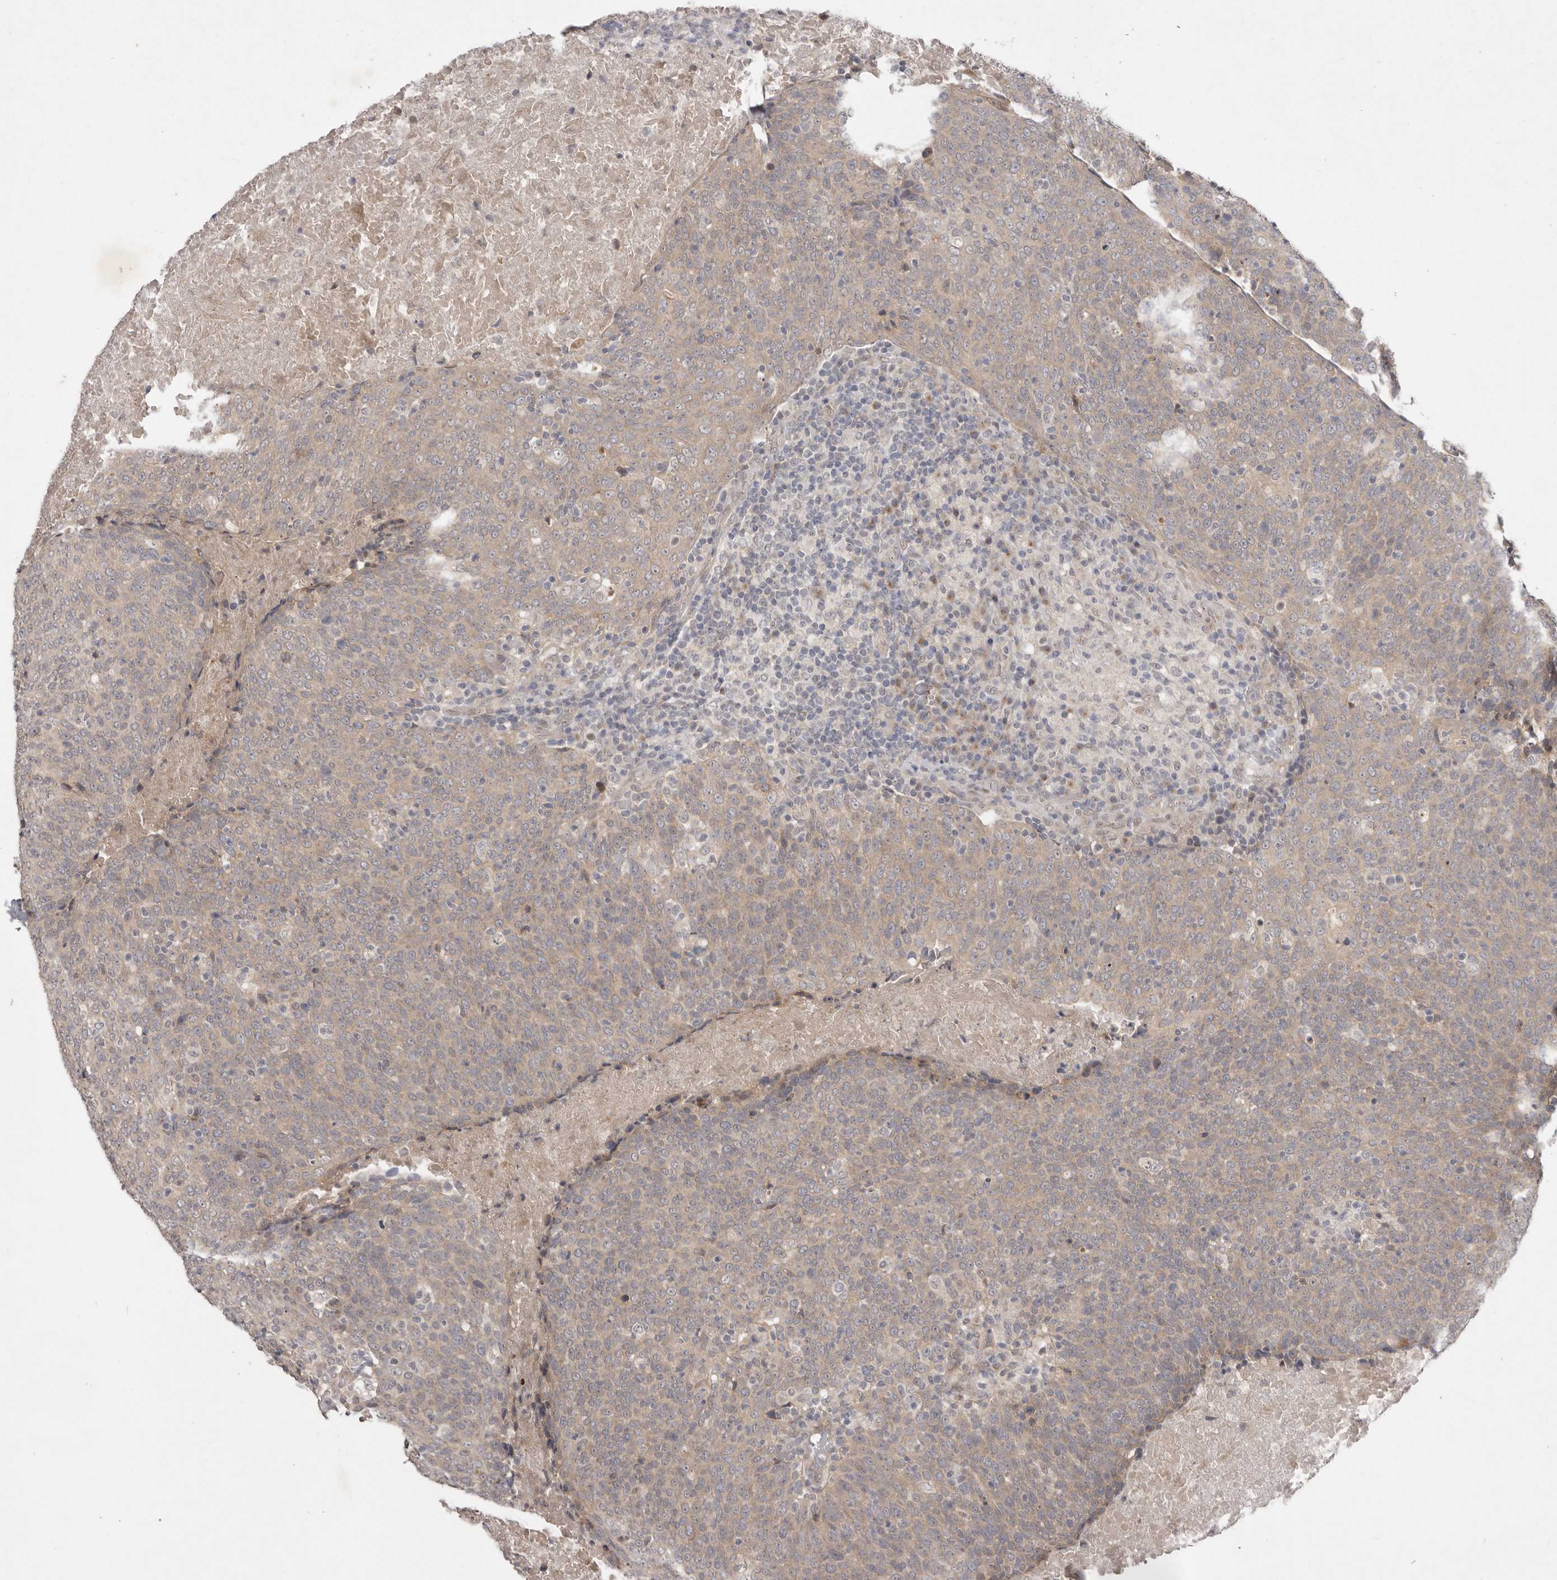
{"staining": {"intensity": "weak", "quantity": ">75%", "location": "cytoplasmic/membranous"}, "tissue": "head and neck cancer", "cell_type": "Tumor cells", "image_type": "cancer", "snomed": [{"axis": "morphology", "description": "Squamous cell carcinoma, NOS"}, {"axis": "morphology", "description": "Squamous cell carcinoma, metastatic, NOS"}, {"axis": "topography", "description": "Lymph node"}, {"axis": "topography", "description": "Head-Neck"}], "caption": "Head and neck metastatic squamous cell carcinoma stained with immunohistochemistry reveals weak cytoplasmic/membranous expression in approximately >75% of tumor cells.", "gene": "NSUN4", "patient": {"sex": "male", "age": 62}}